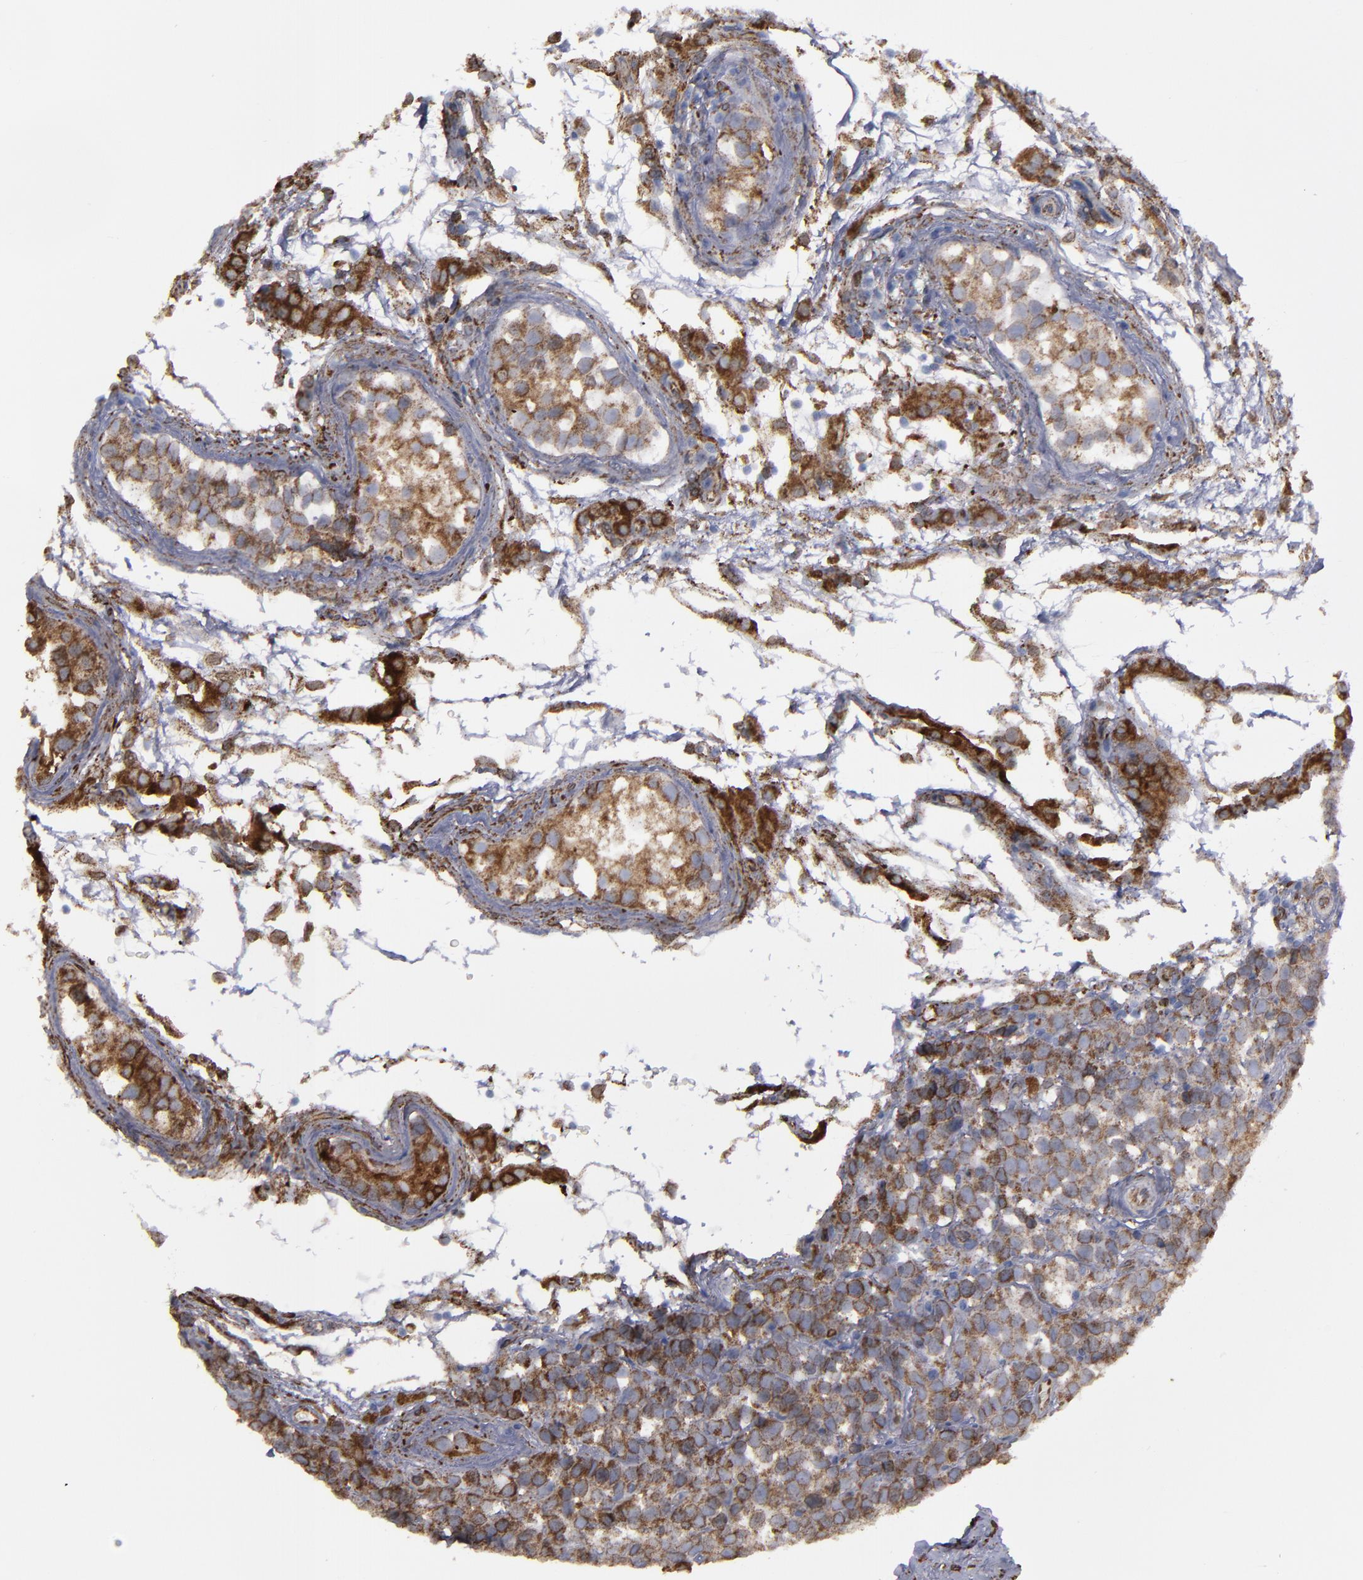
{"staining": {"intensity": "strong", "quantity": ">75%", "location": "cytoplasmic/membranous"}, "tissue": "testis cancer", "cell_type": "Tumor cells", "image_type": "cancer", "snomed": [{"axis": "morphology", "description": "Seminoma, NOS"}, {"axis": "topography", "description": "Testis"}], "caption": "DAB immunohistochemical staining of human seminoma (testis) reveals strong cytoplasmic/membranous protein positivity in approximately >75% of tumor cells.", "gene": "ERLIN2", "patient": {"sex": "male", "age": 25}}